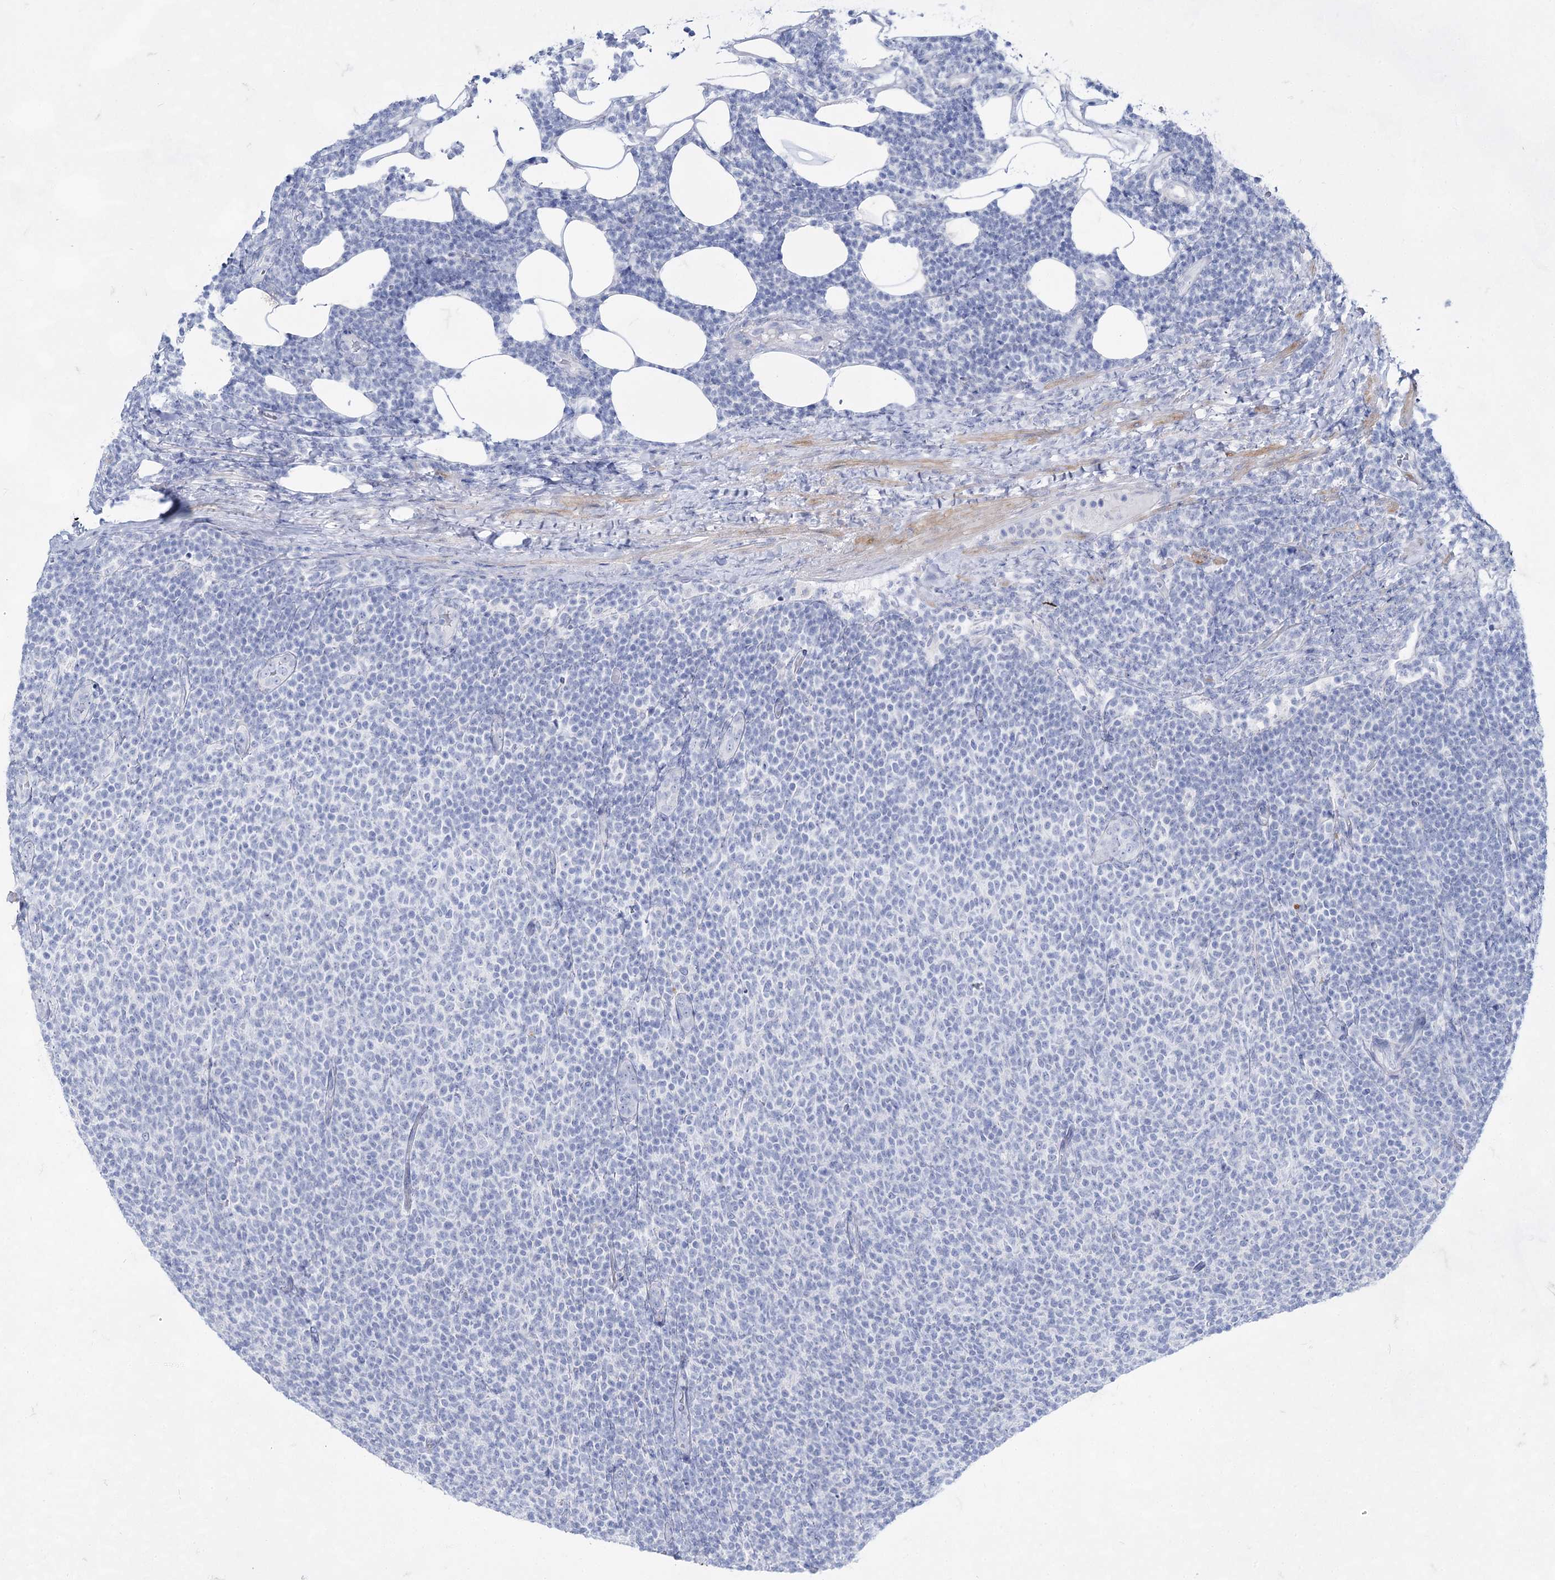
{"staining": {"intensity": "negative", "quantity": "none", "location": "none"}, "tissue": "lymphoma", "cell_type": "Tumor cells", "image_type": "cancer", "snomed": [{"axis": "morphology", "description": "Malignant lymphoma, non-Hodgkin's type, Low grade"}, {"axis": "topography", "description": "Lymph node"}], "caption": "The immunohistochemistry (IHC) image has no significant expression in tumor cells of lymphoma tissue.", "gene": "ACRV1", "patient": {"sex": "male", "age": 66}}